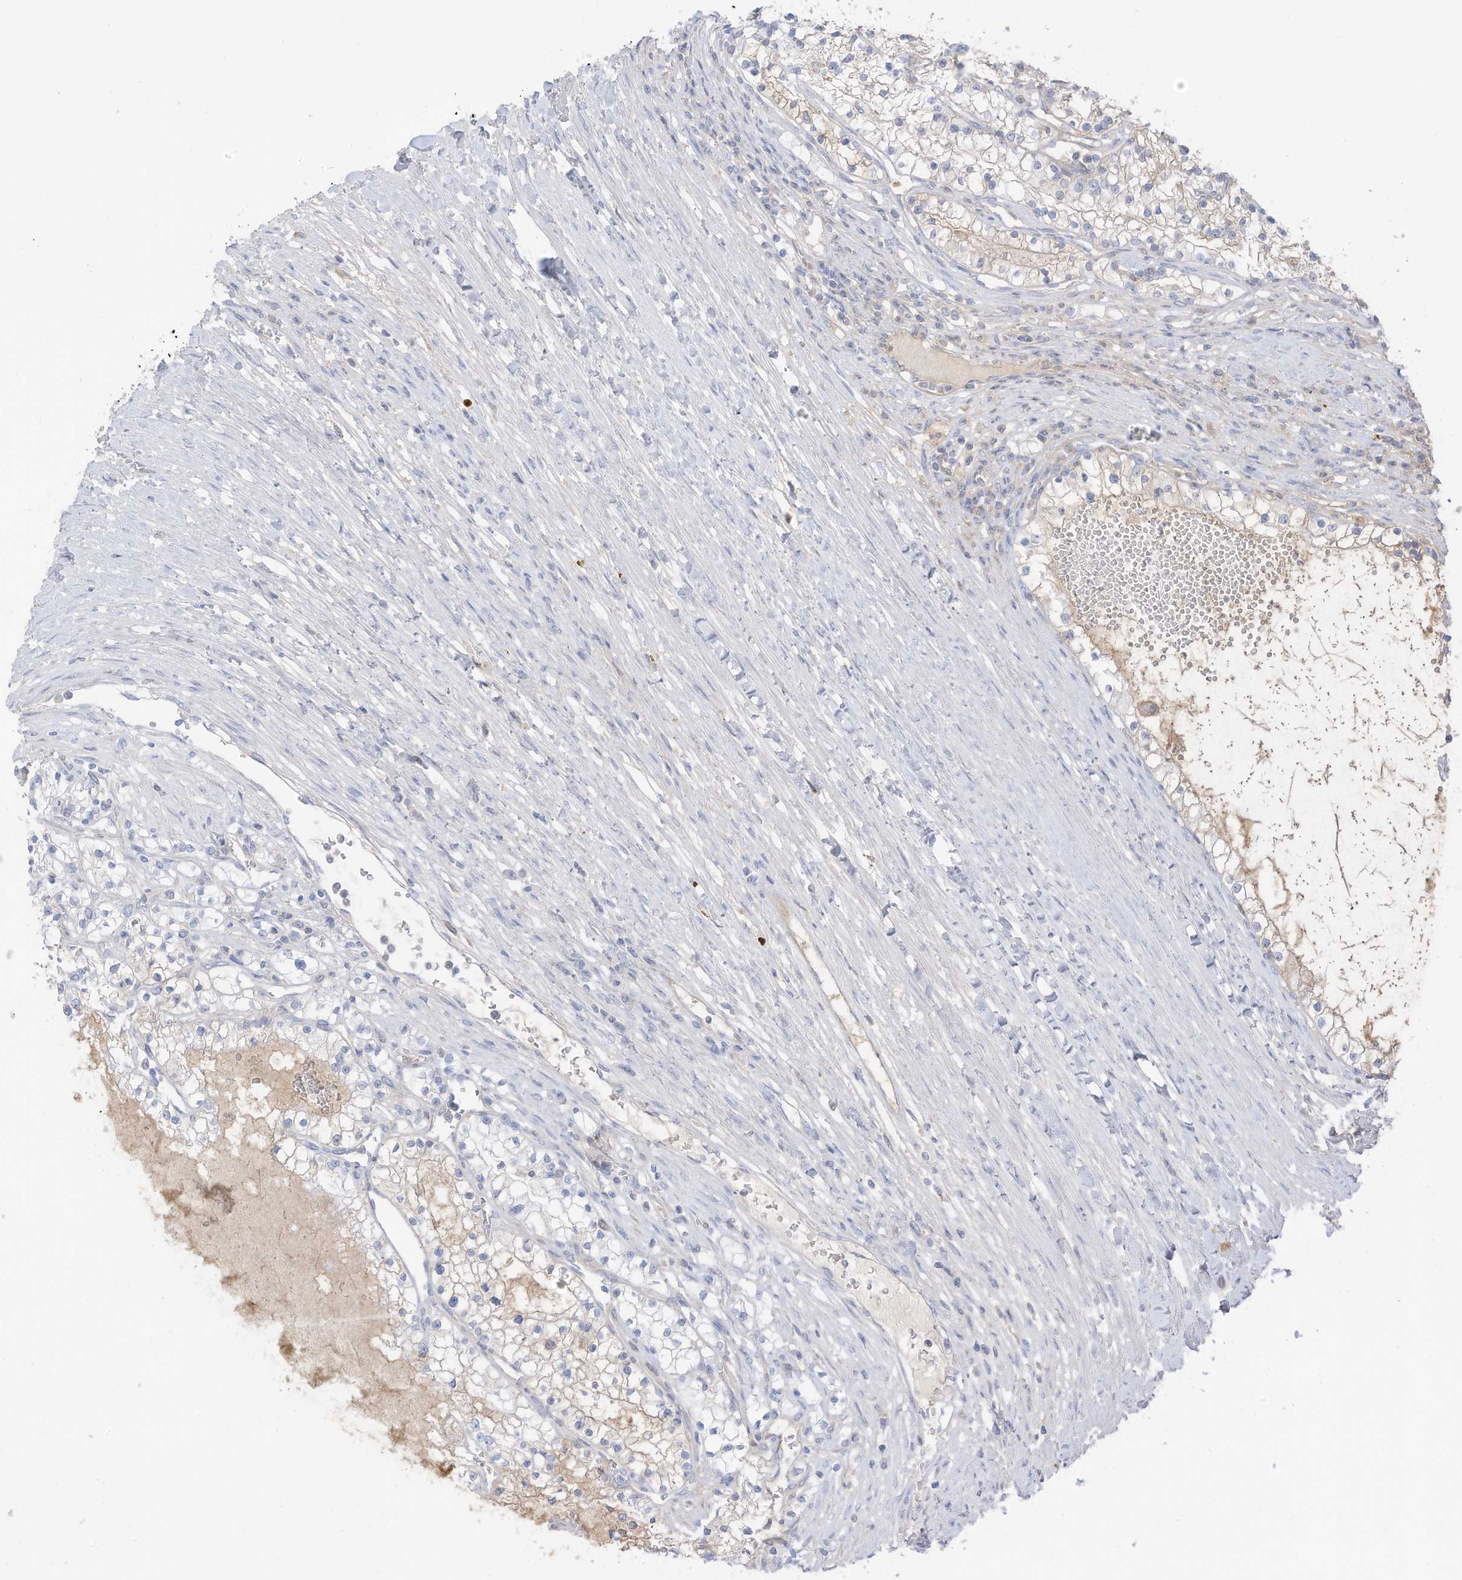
{"staining": {"intensity": "weak", "quantity": "<25%", "location": "cytoplasmic/membranous"}, "tissue": "renal cancer", "cell_type": "Tumor cells", "image_type": "cancer", "snomed": [{"axis": "morphology", "description": "Normal tissue, NOS"}, {"axis": "morphology", "description": "Adenocarcinoma, NOS"}, {"axis": "topography", "description": "Kidney"}], "caption": "Adenocarcinoma (renal) was stained to show a protein in brown. There is no significant staining in tumor cells.", "gene": "HSD17B13", "patient": {"sex": "male", "age": 68}}